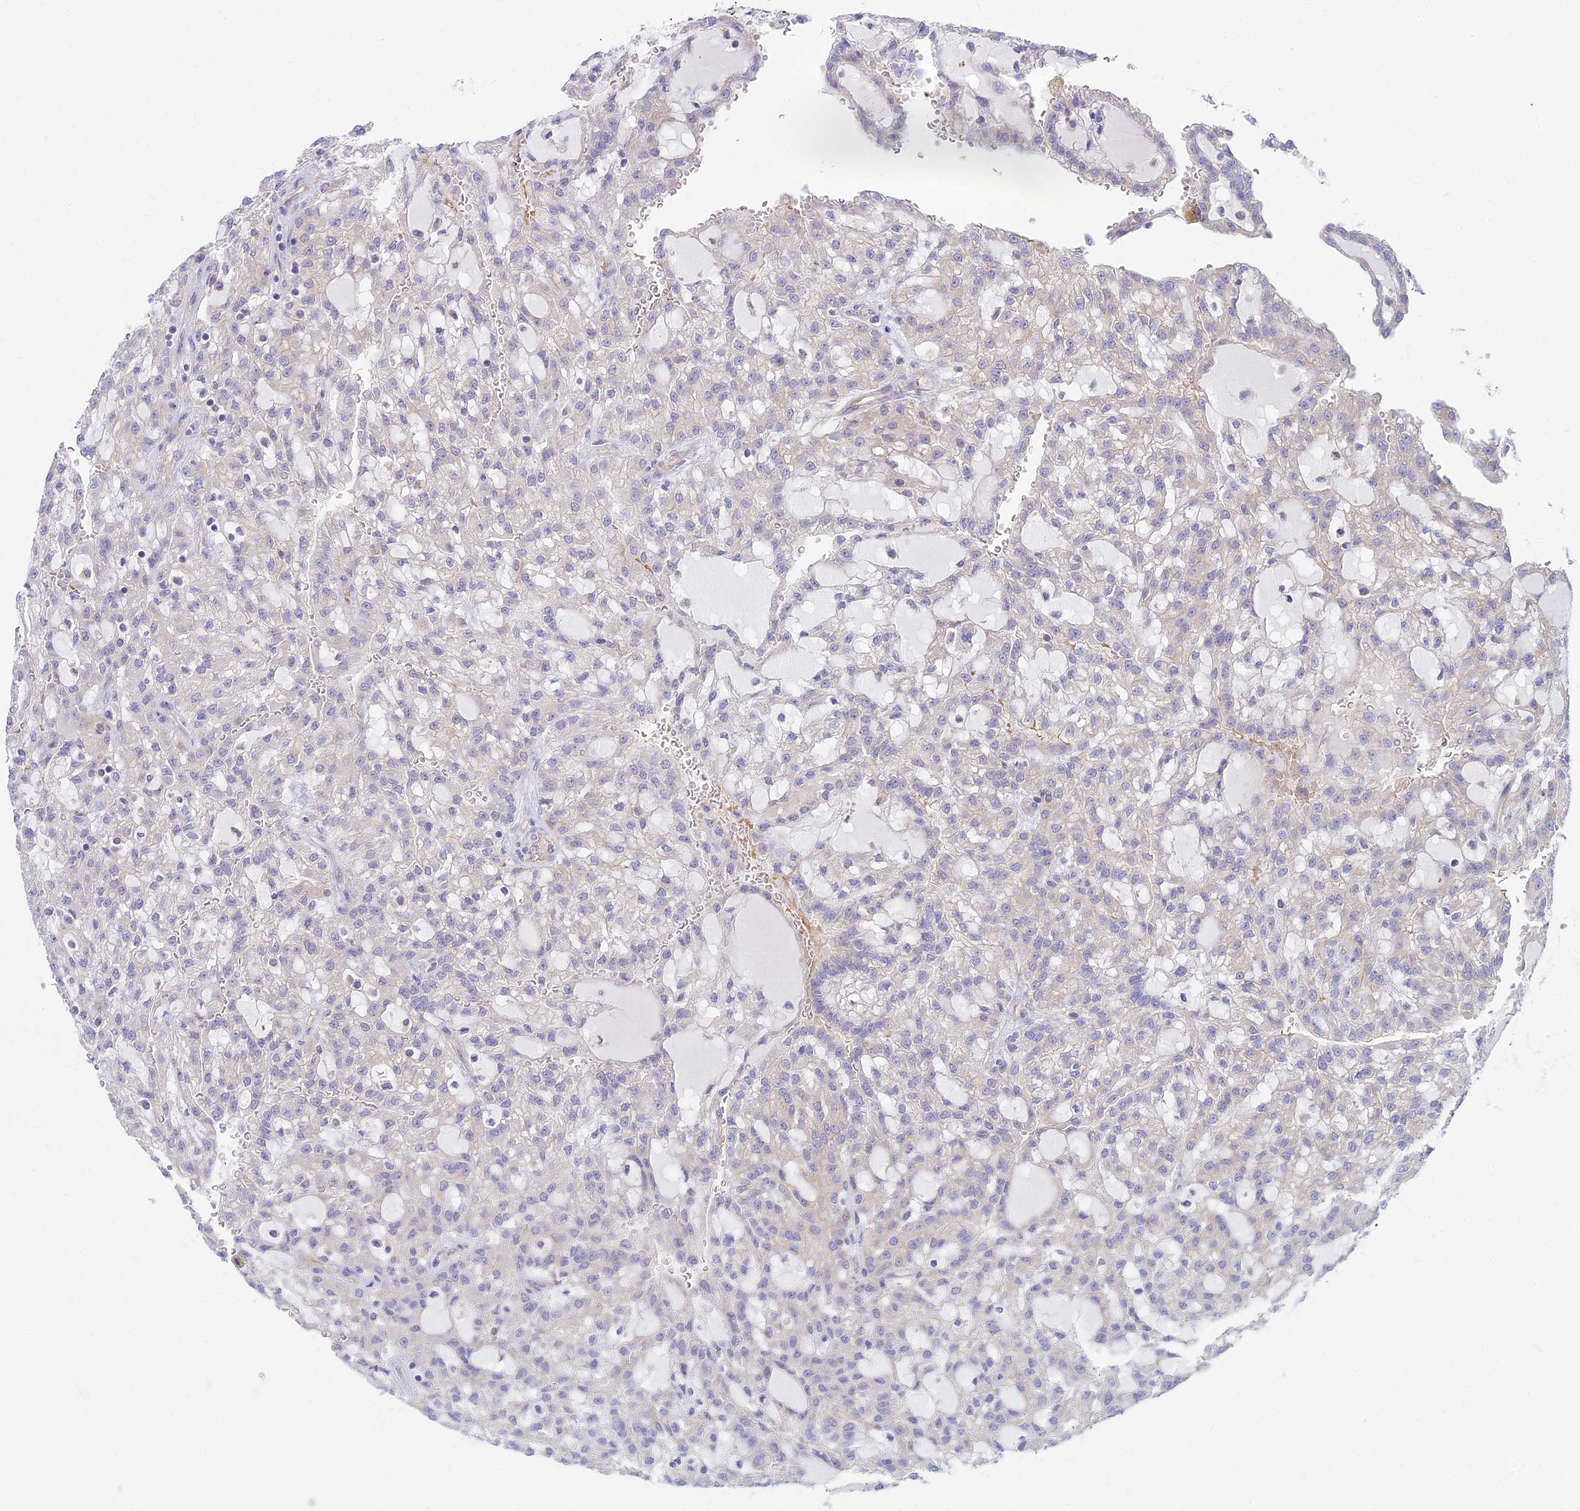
{"staining": {"intensity": "negative", "quantity": "none", "location": "none"}, "tissue": "renal cancer", "cell_type": "Tumor cells", "image_type": "cancer", "snomed": [{"axis": "morphology", "description": "Adenocarcinoma, NOS"}, {"axis": "topography", "description": "Kidney"}], "caption": "DAB (3,3'-diaminobenzidine) immunohistochemical staining of renal cancer (adenocarcinoma) demonstrates no significant expression in tumor cells.", "gene": "ZNF564", "patient": {"sex": "male", "age": 63}}